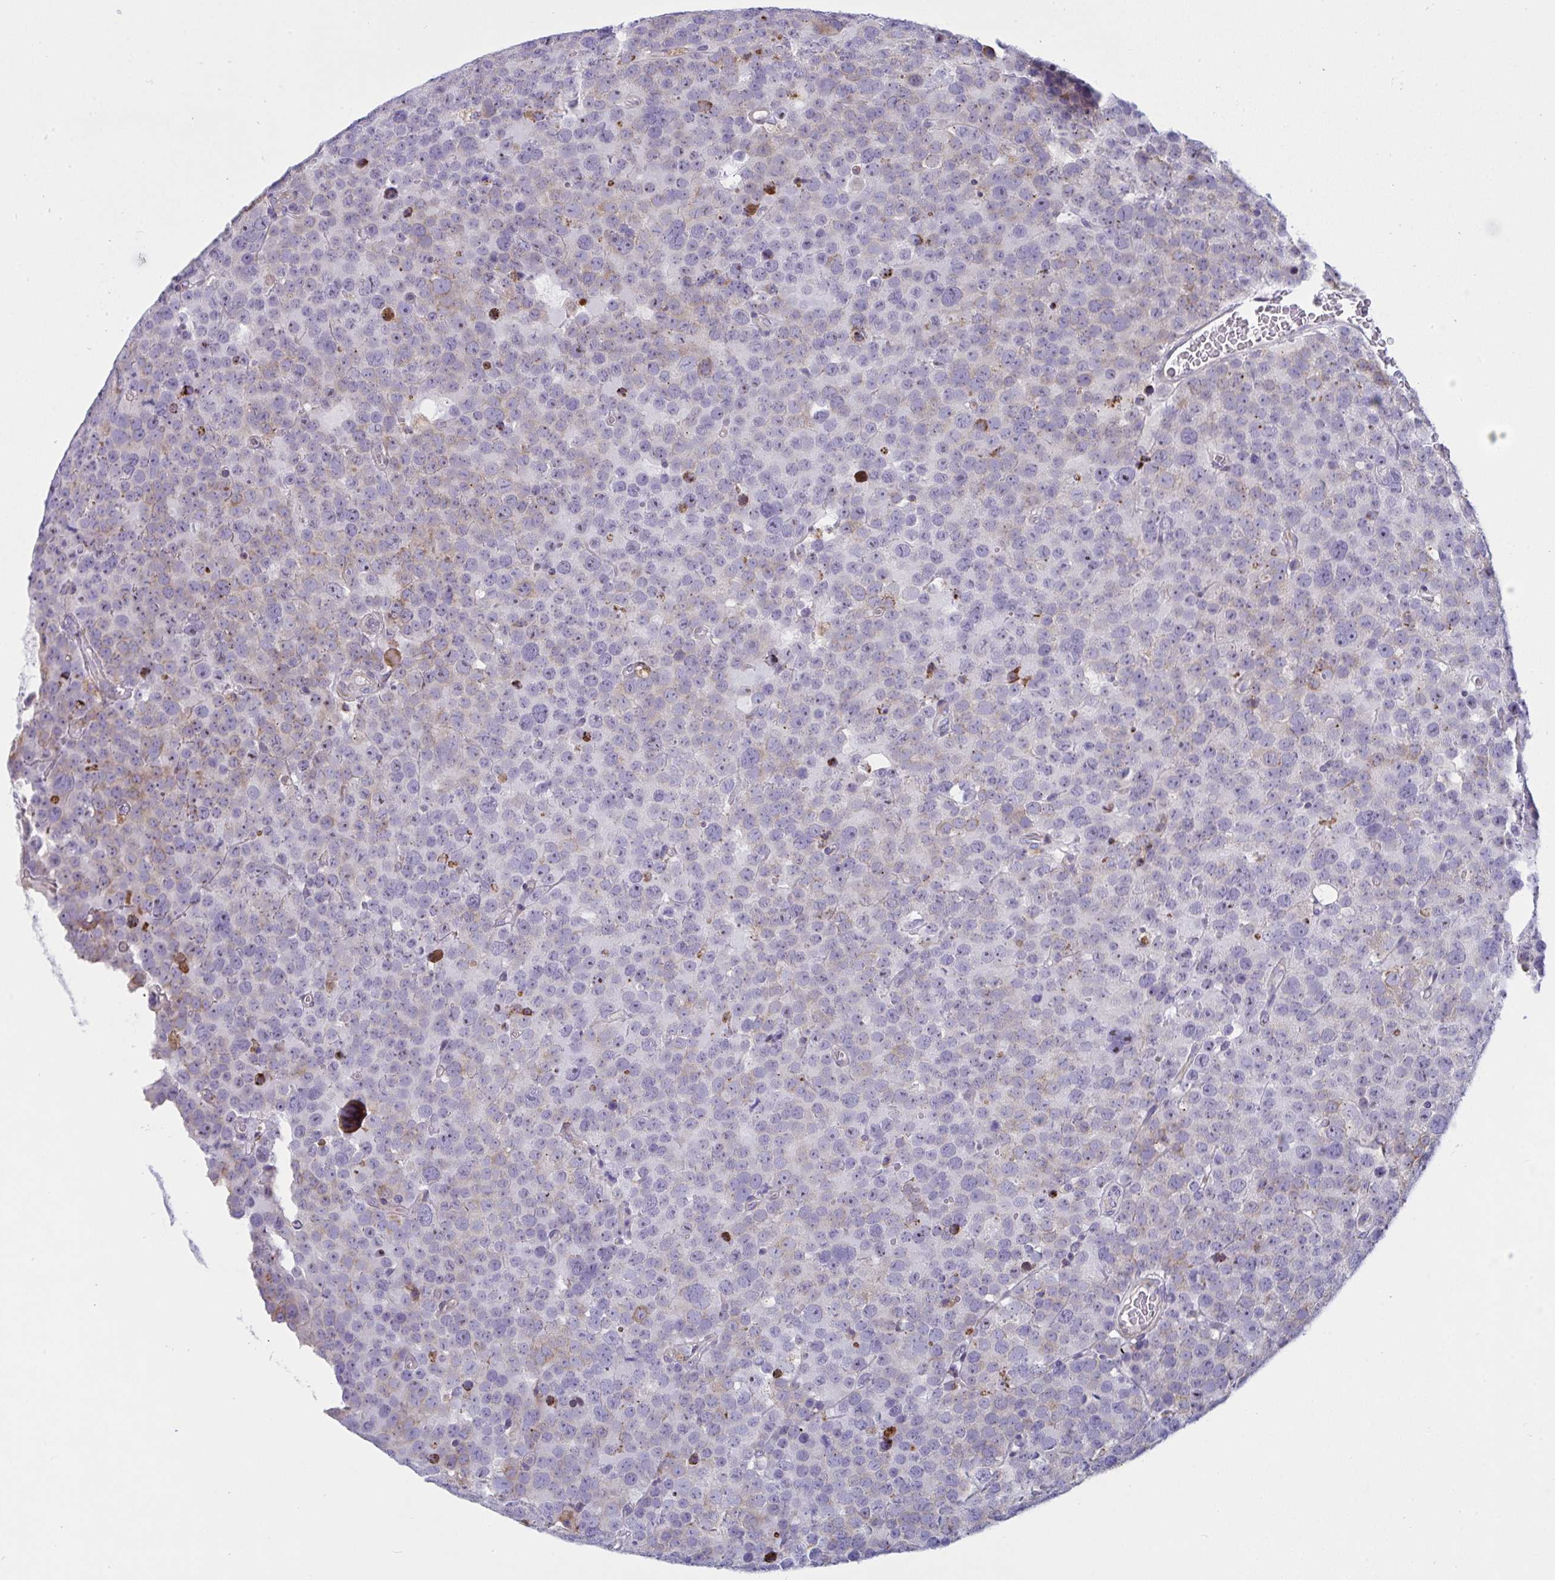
{"staining": {"intensity": "weak", "quantity": "<25%", "location": "cytoplasmic/membranous"}, "tissue": "testis cancer", "cell_type": "Tumor cells", "image_type": "cancer", "snomed": [{"axis": "morphology", "description": "Seminoma, NOS"}, {"axis": "topography", "description": "Testis"}], "caption": "The histopathology image demonstrates no significant staining in tumor cells of seminoma (testis).", "gene": "MYMK", "patient": {"sex": "male", "age": 71}}